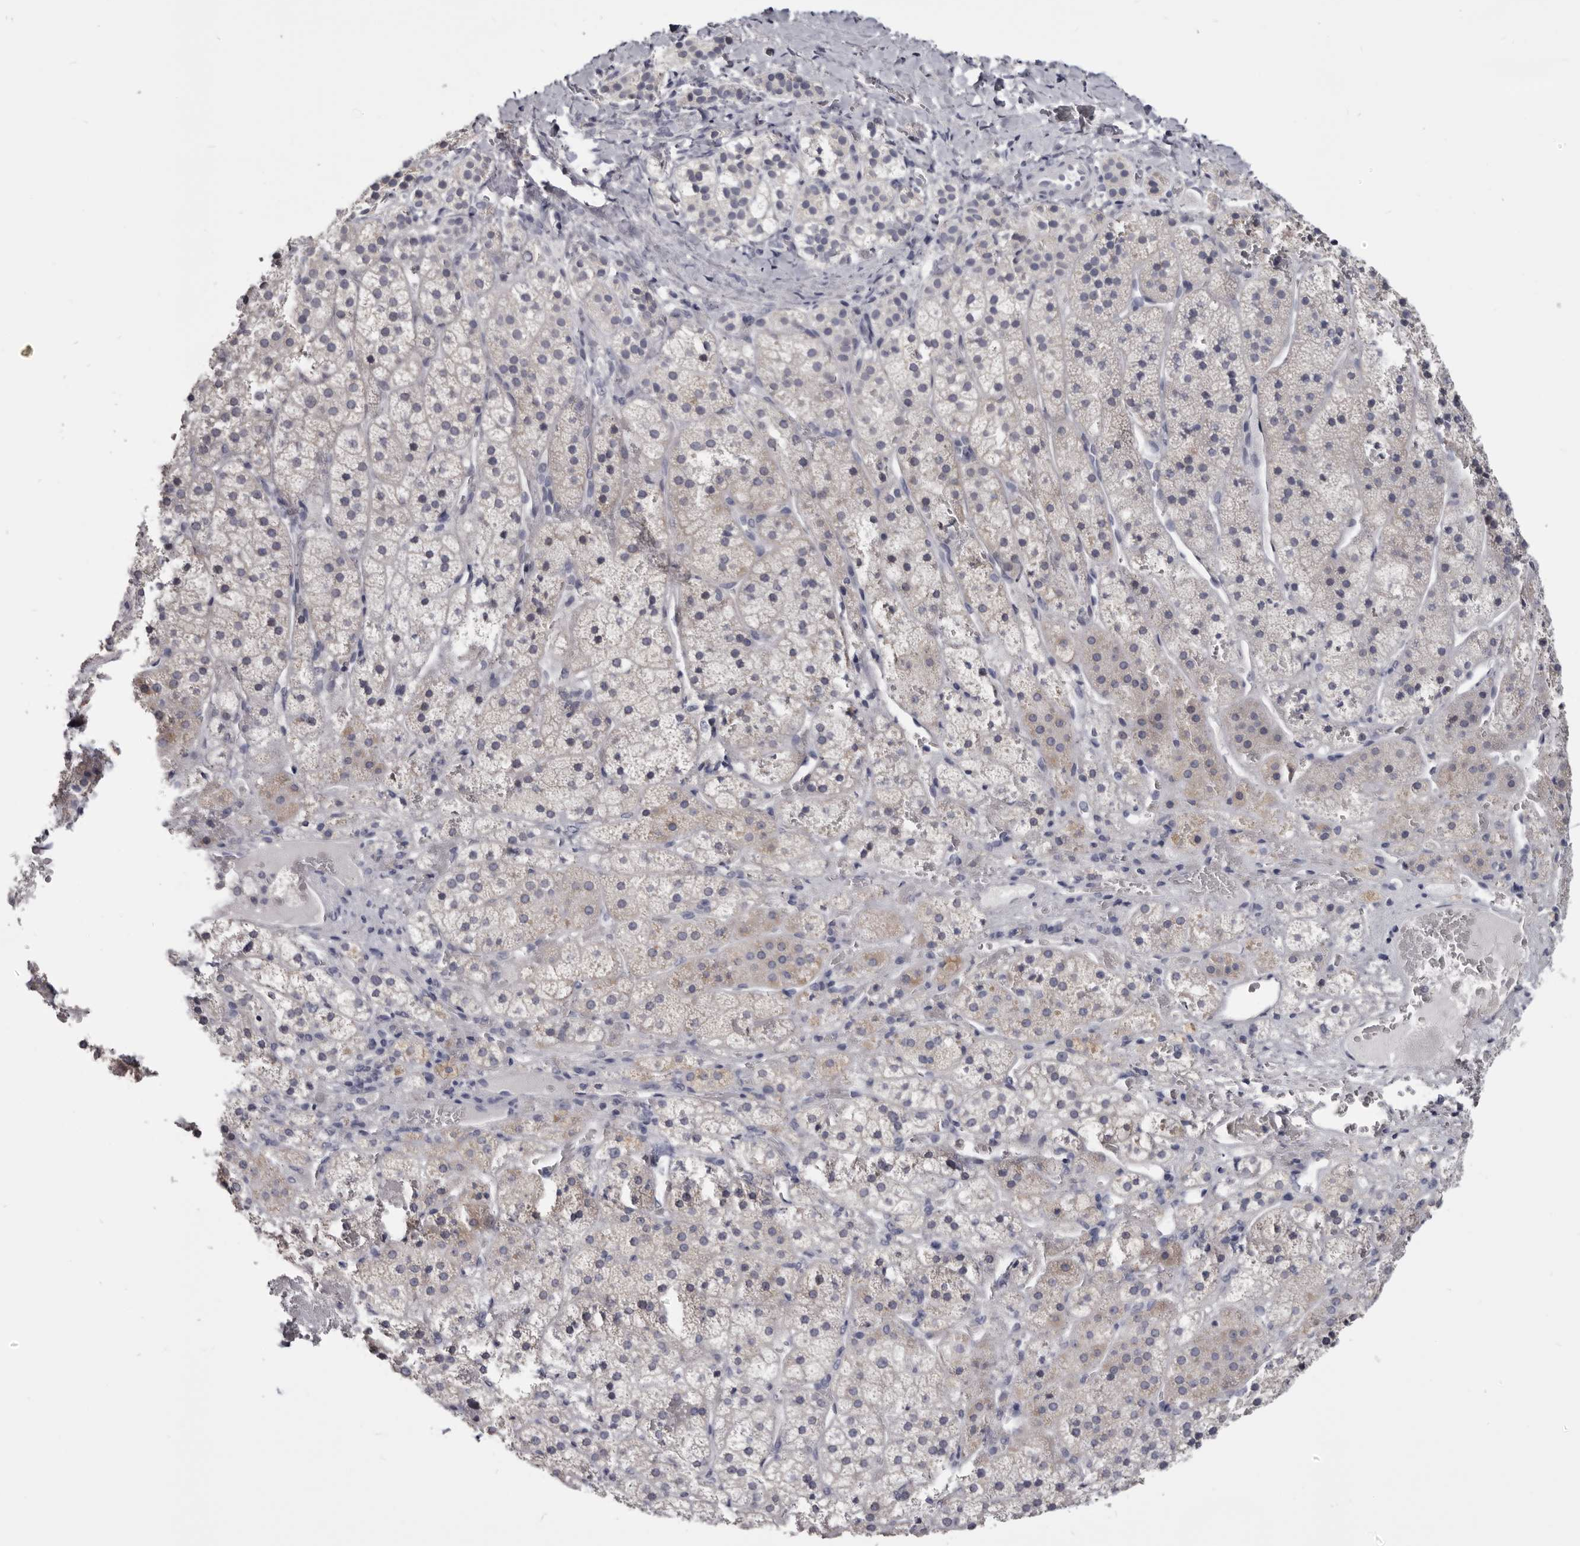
{"staining": {"intensity": "weak", "quantity": "<25%", "location": "cytoplasmic/membranous"}, "tissue": "adrenal gland", "cell_type": "Glandular cells", "image_type": "normal", "snomed": [{"axis": "morphology", "description": "Normal tissue, NOS"}, {"axis": "topography", "description": "Adrenal gland"}], "caption": "Micrograph shows no protein staining in glandular cells of normal adrenal gland. (Stains: DAB (3,3'-diaminobenzidine) IHC with hematoxylin counter stain, Microscopy: brightfield microscopy at high magnification).", "gene": "CGN", "patient": {"sex": "female", "age": 44}}